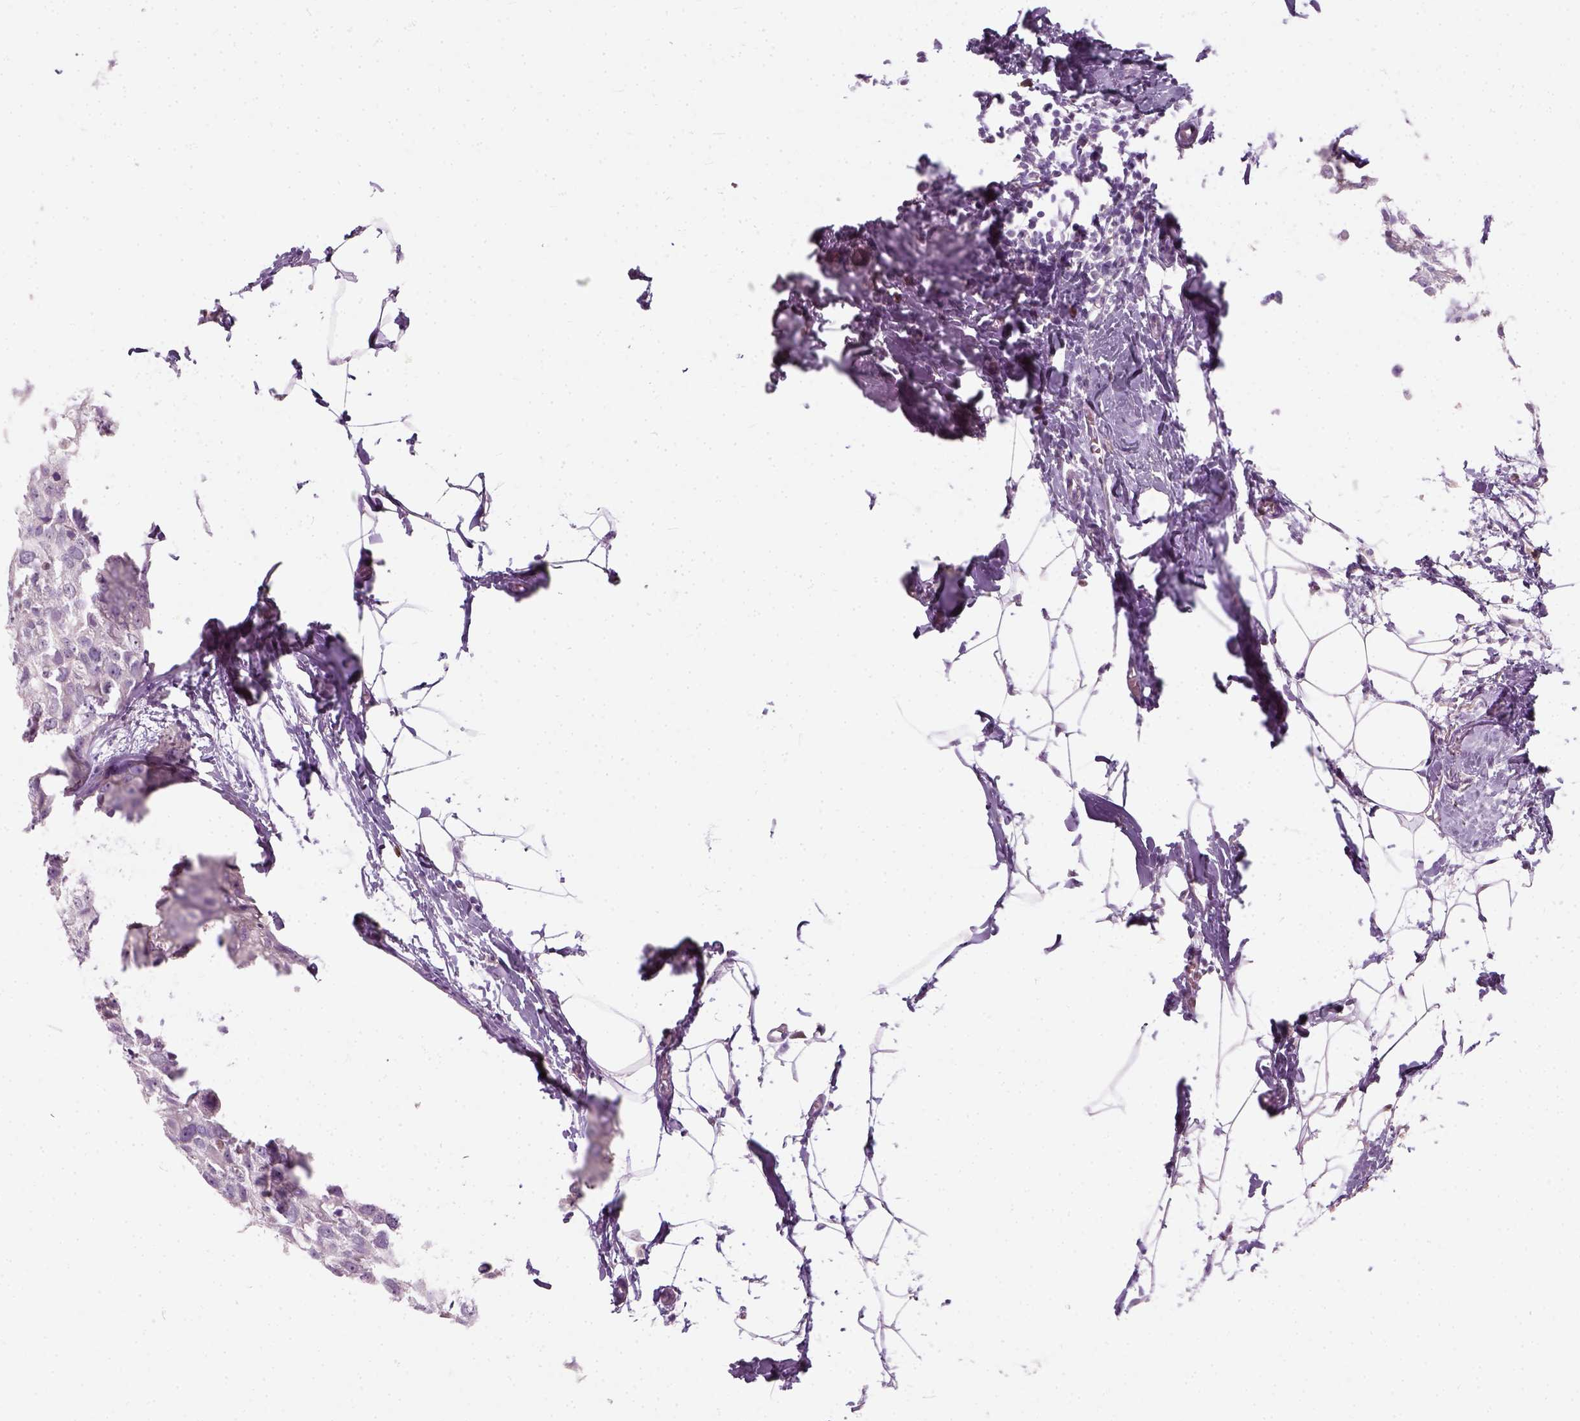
{"staining": {"intensity": "negative", "quantity": "none", "location": "none"}, "tissue": "breast cancer", "cell_type": "Tumor cells", "image_type": "cancer", "snomed": [{"axis": "morphology", "description": "Duct carcinoma"}, {"axis": "topography", "description": "Breast"}], "caption": "The immunohistochemistry (IHC) histopathology image has no significant staining in tumor cells of infiltrating ductal carcinoma (breast) tissue.", "gene": "TRIM72", "patient": {"sex": "female", "age": 38}}